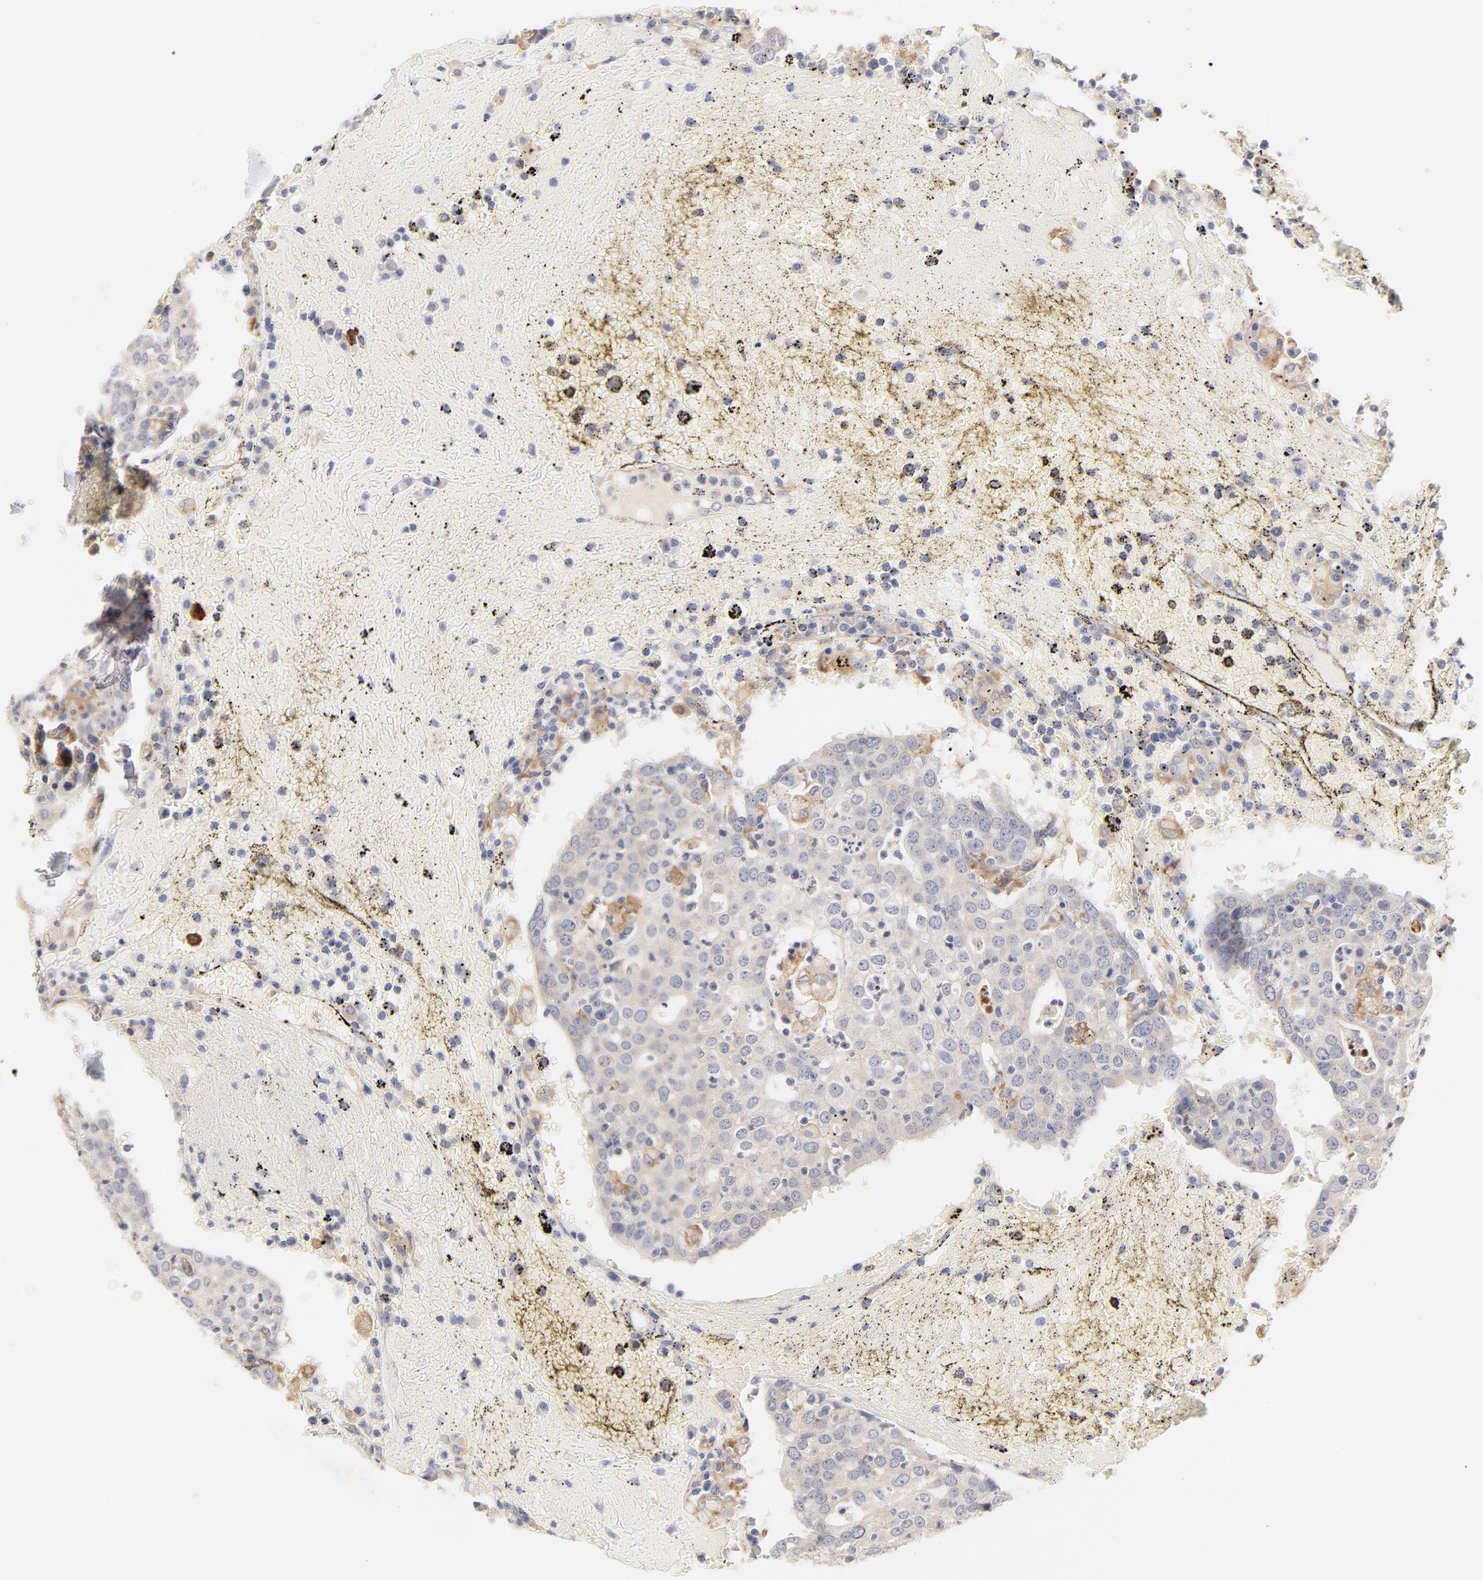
{"staining": {"intensity": "weak", "quantity": ">75%", "location": "cytoplasmic/membranous"}, "tissue": "head and neck cancer", "cell_type": "Tumor cells", "image_type": "cancer", "snomed": [{"axis": "morphology", "description": "Adenocarcinoma, NOS"}, {"axis": "topography", "description": "Salivary gland"}, {"axis": "topography", "description": "Head-Neck"}], "caption": "Head and neck cancer stained with a brown dye exhibits weak cytoplasmic/membranous positive expression in approximately >75% of tumor cells.", "gene": "MTERF2", "patient": {"sex": "female", "age": 65}}